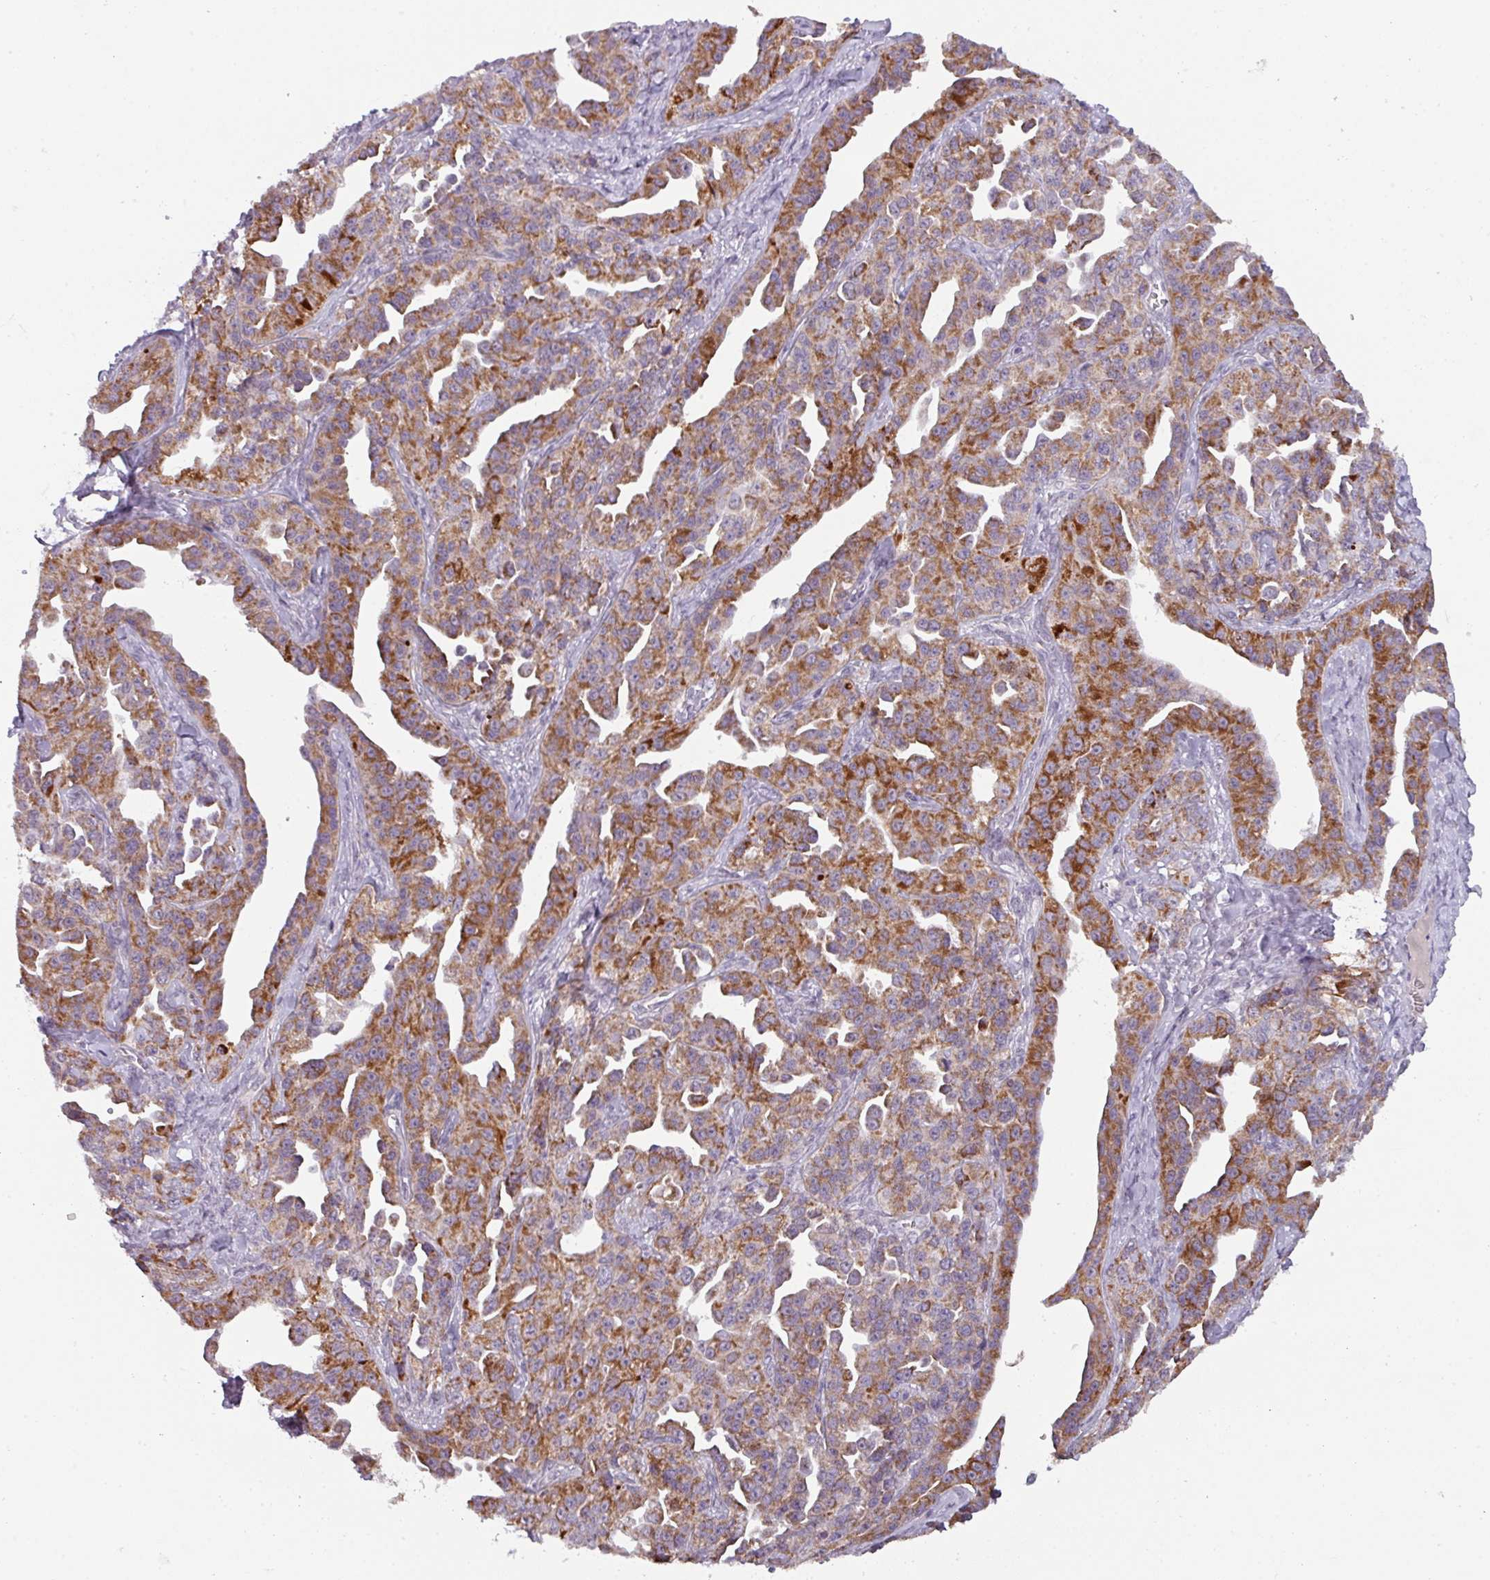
{"staining": {"intensity": "moderate", "quantity": ">75%", "location": "cytoplasmic/membranous"}, "tissue": "ovarian cancer", "cell_type": "Tumor cells", "image_type": "cancer", "snomed": [{"axis": "morphology", "description": "Cystadenocarcinoma, serous, NOS"}, {"axis": "topography", "description": "Ovary"}], "caption": "There is medium levels of moderate cytoplasmic/membranous expression in tumor cells of serous cystadenocarcinoma (ovarian), as demonstrated by immunohistochemical staining (brown color).", "gene": "C2orf68", "patient": {"sex": "female", "age": 75}}